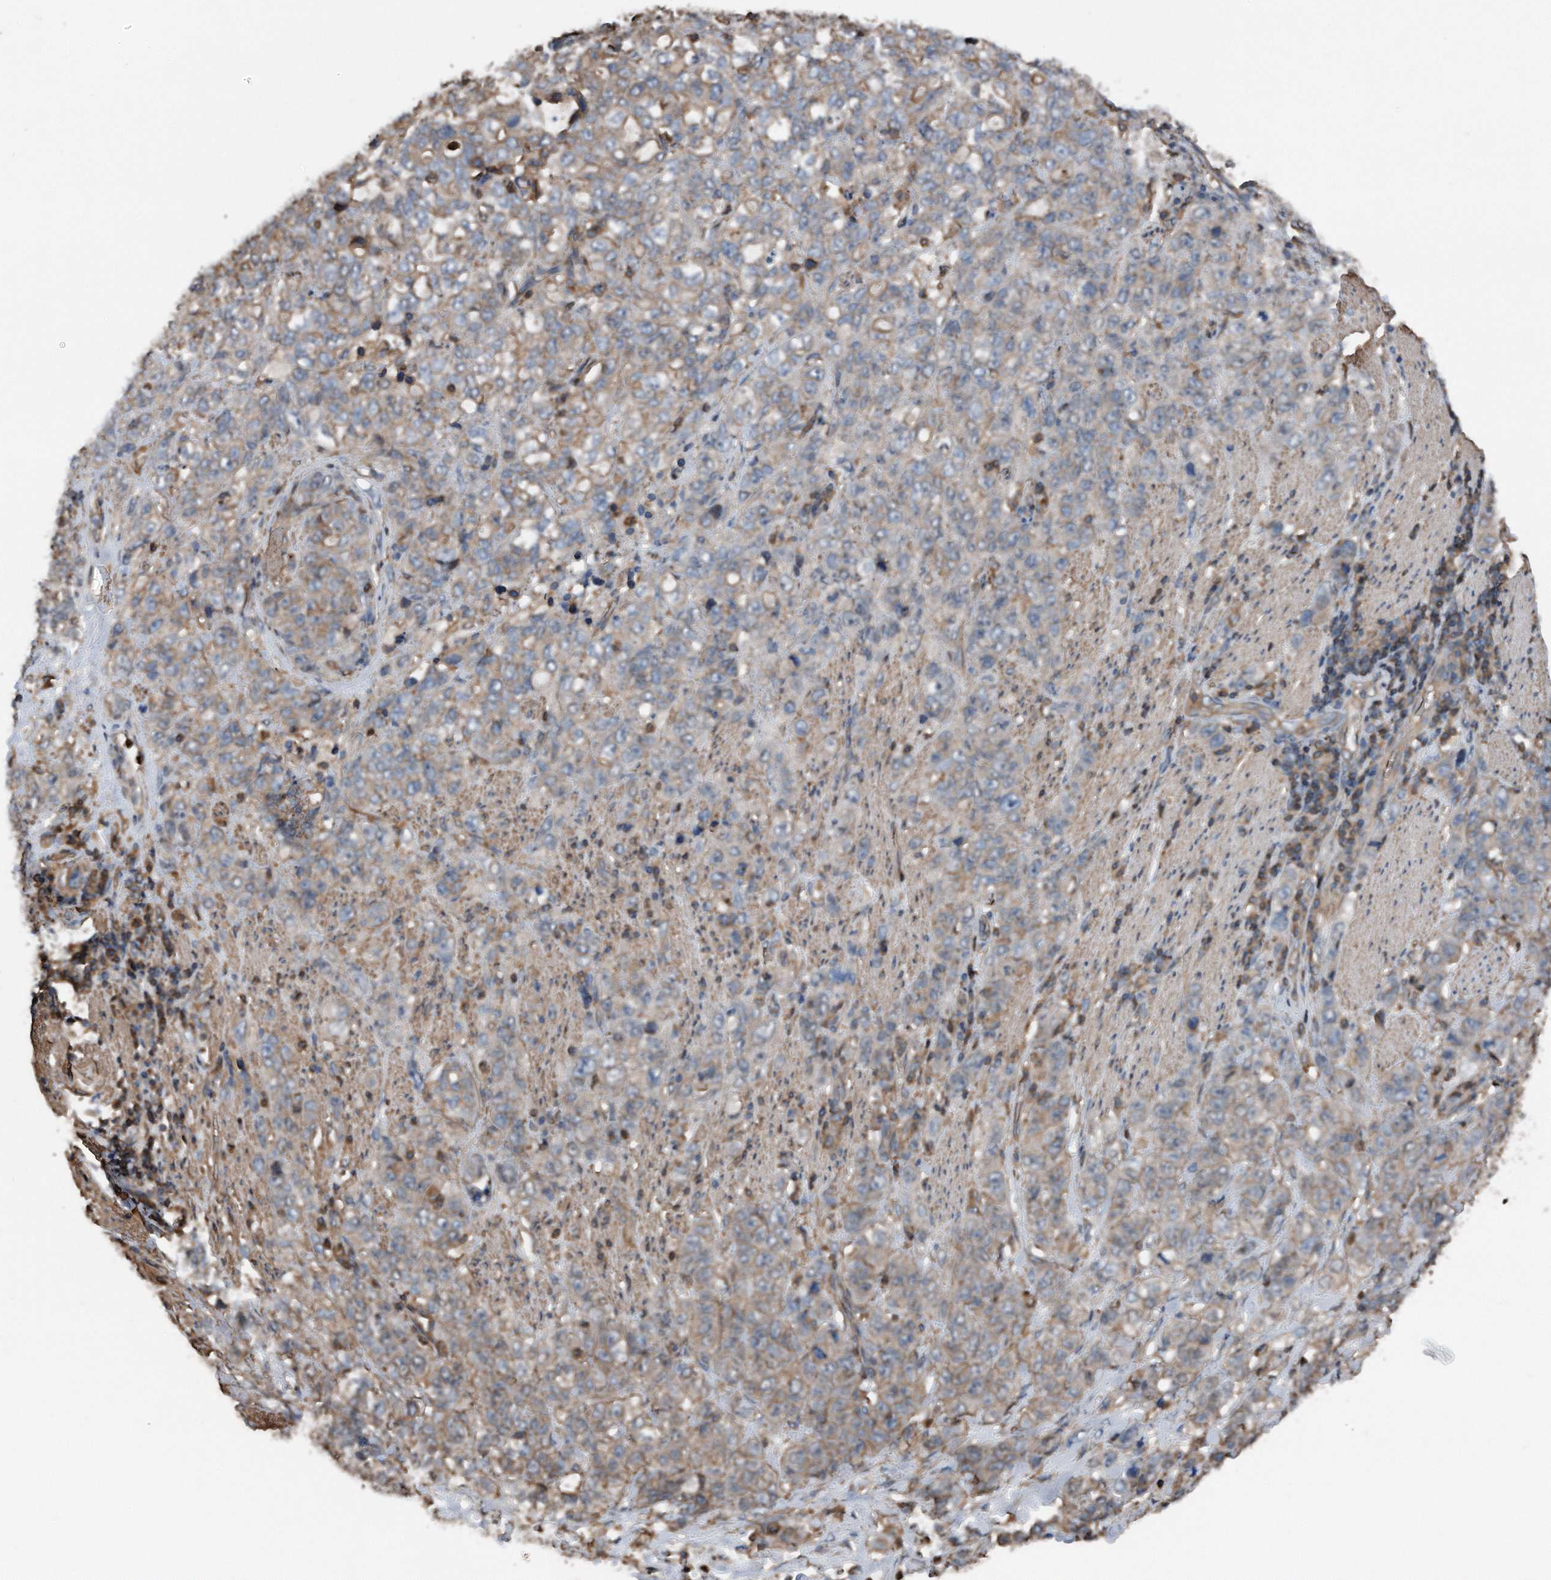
{"staining": {"intensity": "moderate", "quantity": "25%-75%", "location": "cytoplasmic/membranous"}, "tissue": "stomach cancer", "cell_type": "Tumor cells", "image_type": "cancer", "snomed": [{"axis": "morphology", "description": "Adenocarcinoma, NOS"}, {"axis": "topography", "description": "Stomach"}], "caption": "Stomach cancer (adenocarcinoma) was stained to show a protein in brown. There is medium levels of moderate cytoplasmic/membranous expression in about 25%-75% of tumor cells. (Stains: DAB (3,3'-diaminobenzidine) in brown, nuclei in blue, Microscopy: brightfield microscopy at high magnification).", "gene": "RSPO3", "patient": {"sex": "male", "age": 48}}